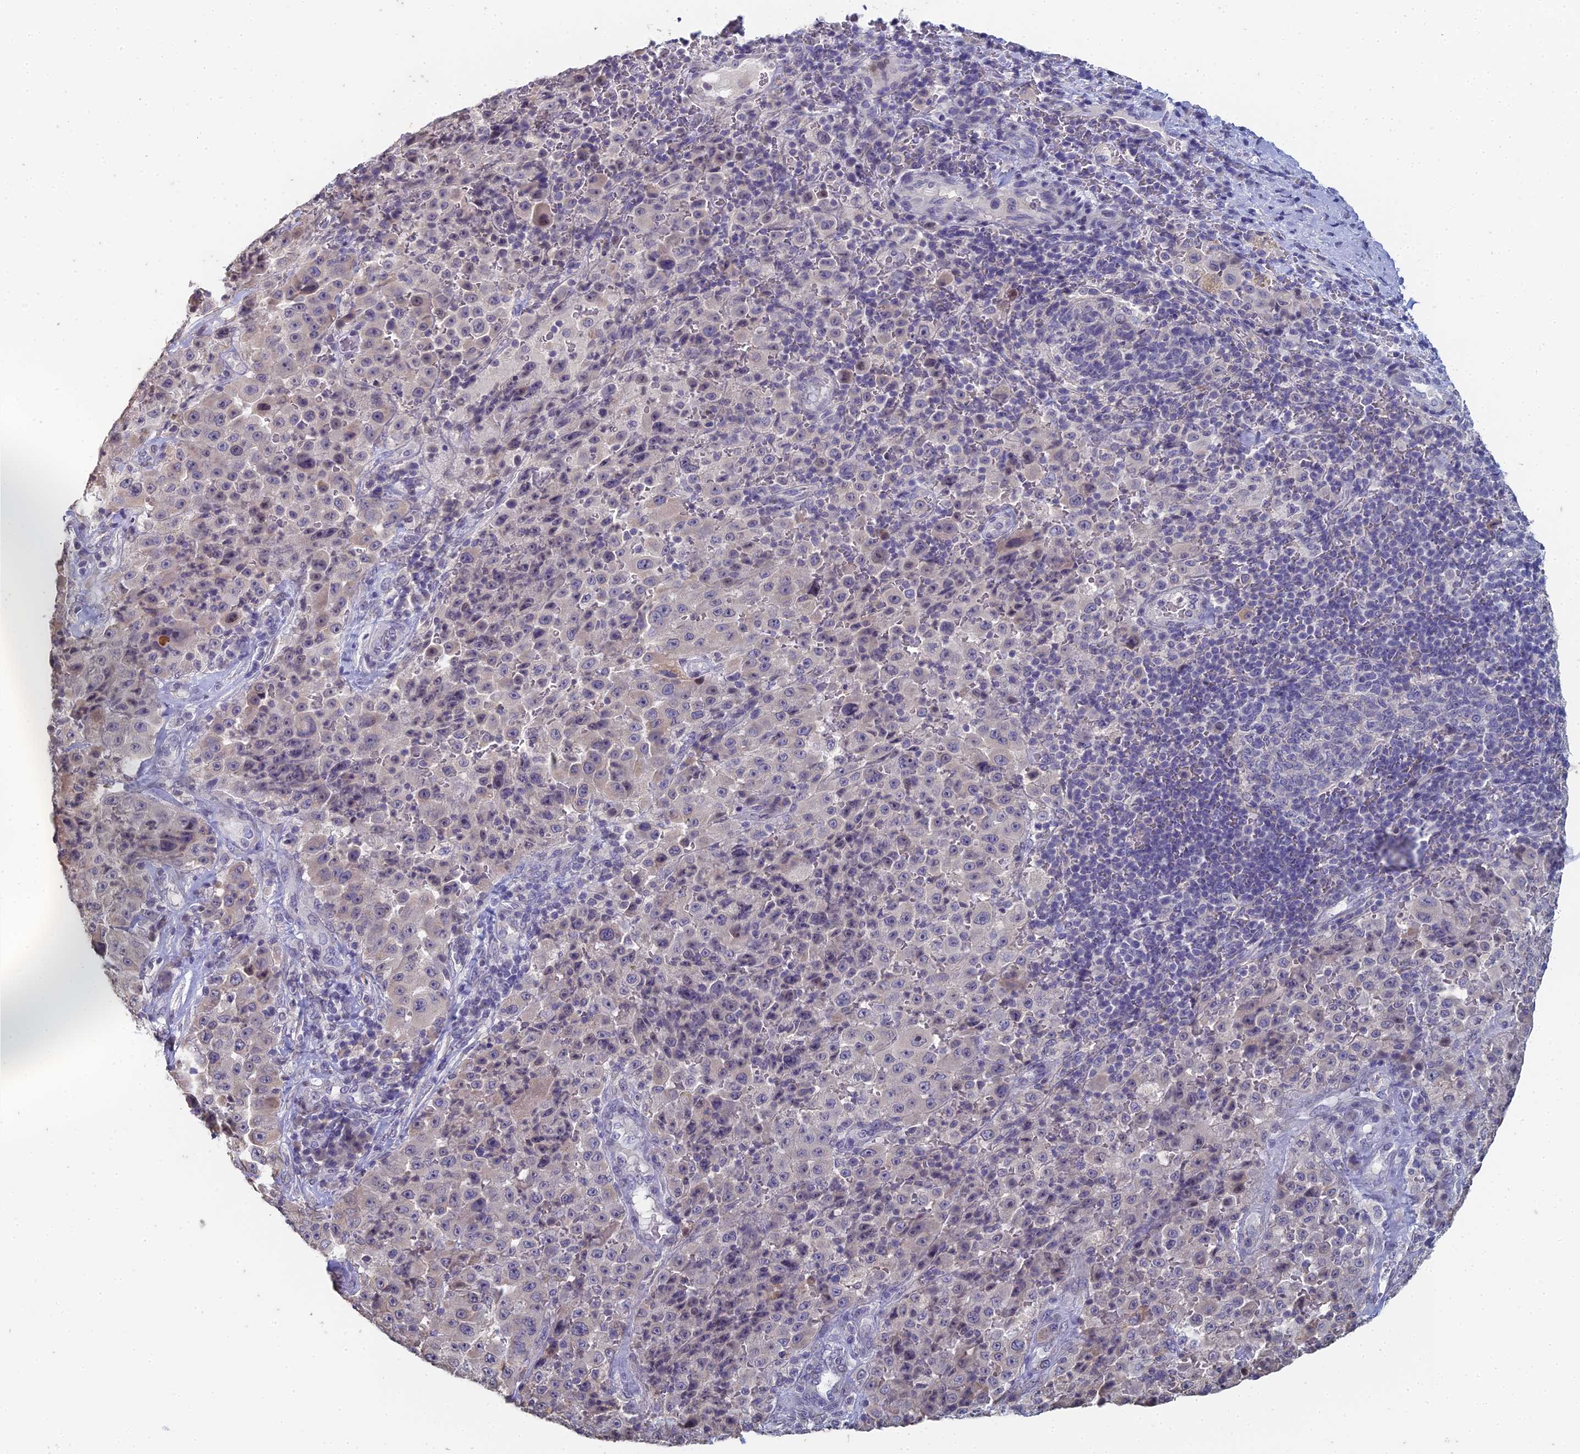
{"staining": {"intensity": "negative", "quantity": "none", "location": "none"}, "tissue": "melanoma", "cell_type": "Tumor cells", "image_type": "cancer", "snomed": [{"axis": "morphology", "description": "Malignant melanoma, Metastatic site"}, {"axis": "topography", "description": "Lymph node"}], "caption": "Tumor cells are negative for brown protein staining in malignant melanoma (metastatic site).", "gene": "PRR22", "patient": {"sex": "male", "age": 62}}